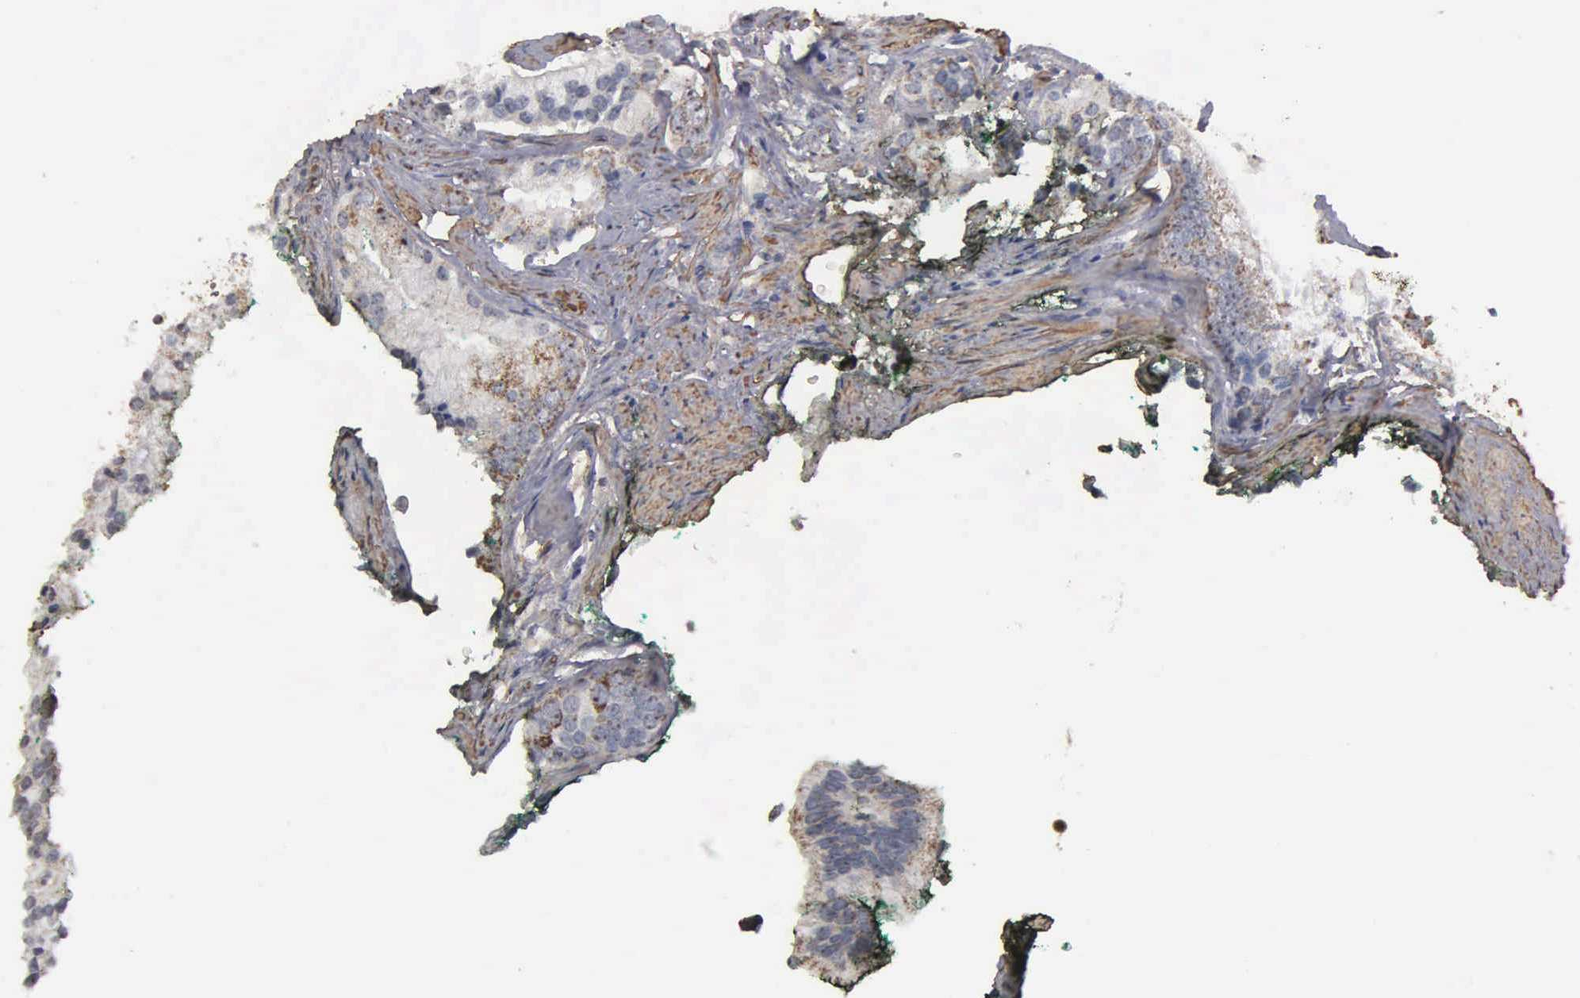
{"staining": {"intensity": "weak", "quantity": "<25%", "location": "cytoplasmic/membranous,nuclear"}, "tissue": "prostate cancer", "cell_type": "Tumor cells", "image_type": "cancer", "snomed": [{"axis": "morphology", "description": "Adenocarcinoma, Low grade"}, {"axis": "topography", "description": "Prostate"}], "caption": "This is an immunohistochemistry micrograph of human prostate cancer (adenocarcinoma (low-grade)). There is no staining in tumor cells.", "gene": "NGDN", "patient": {"sex": "male", "age": 71}}